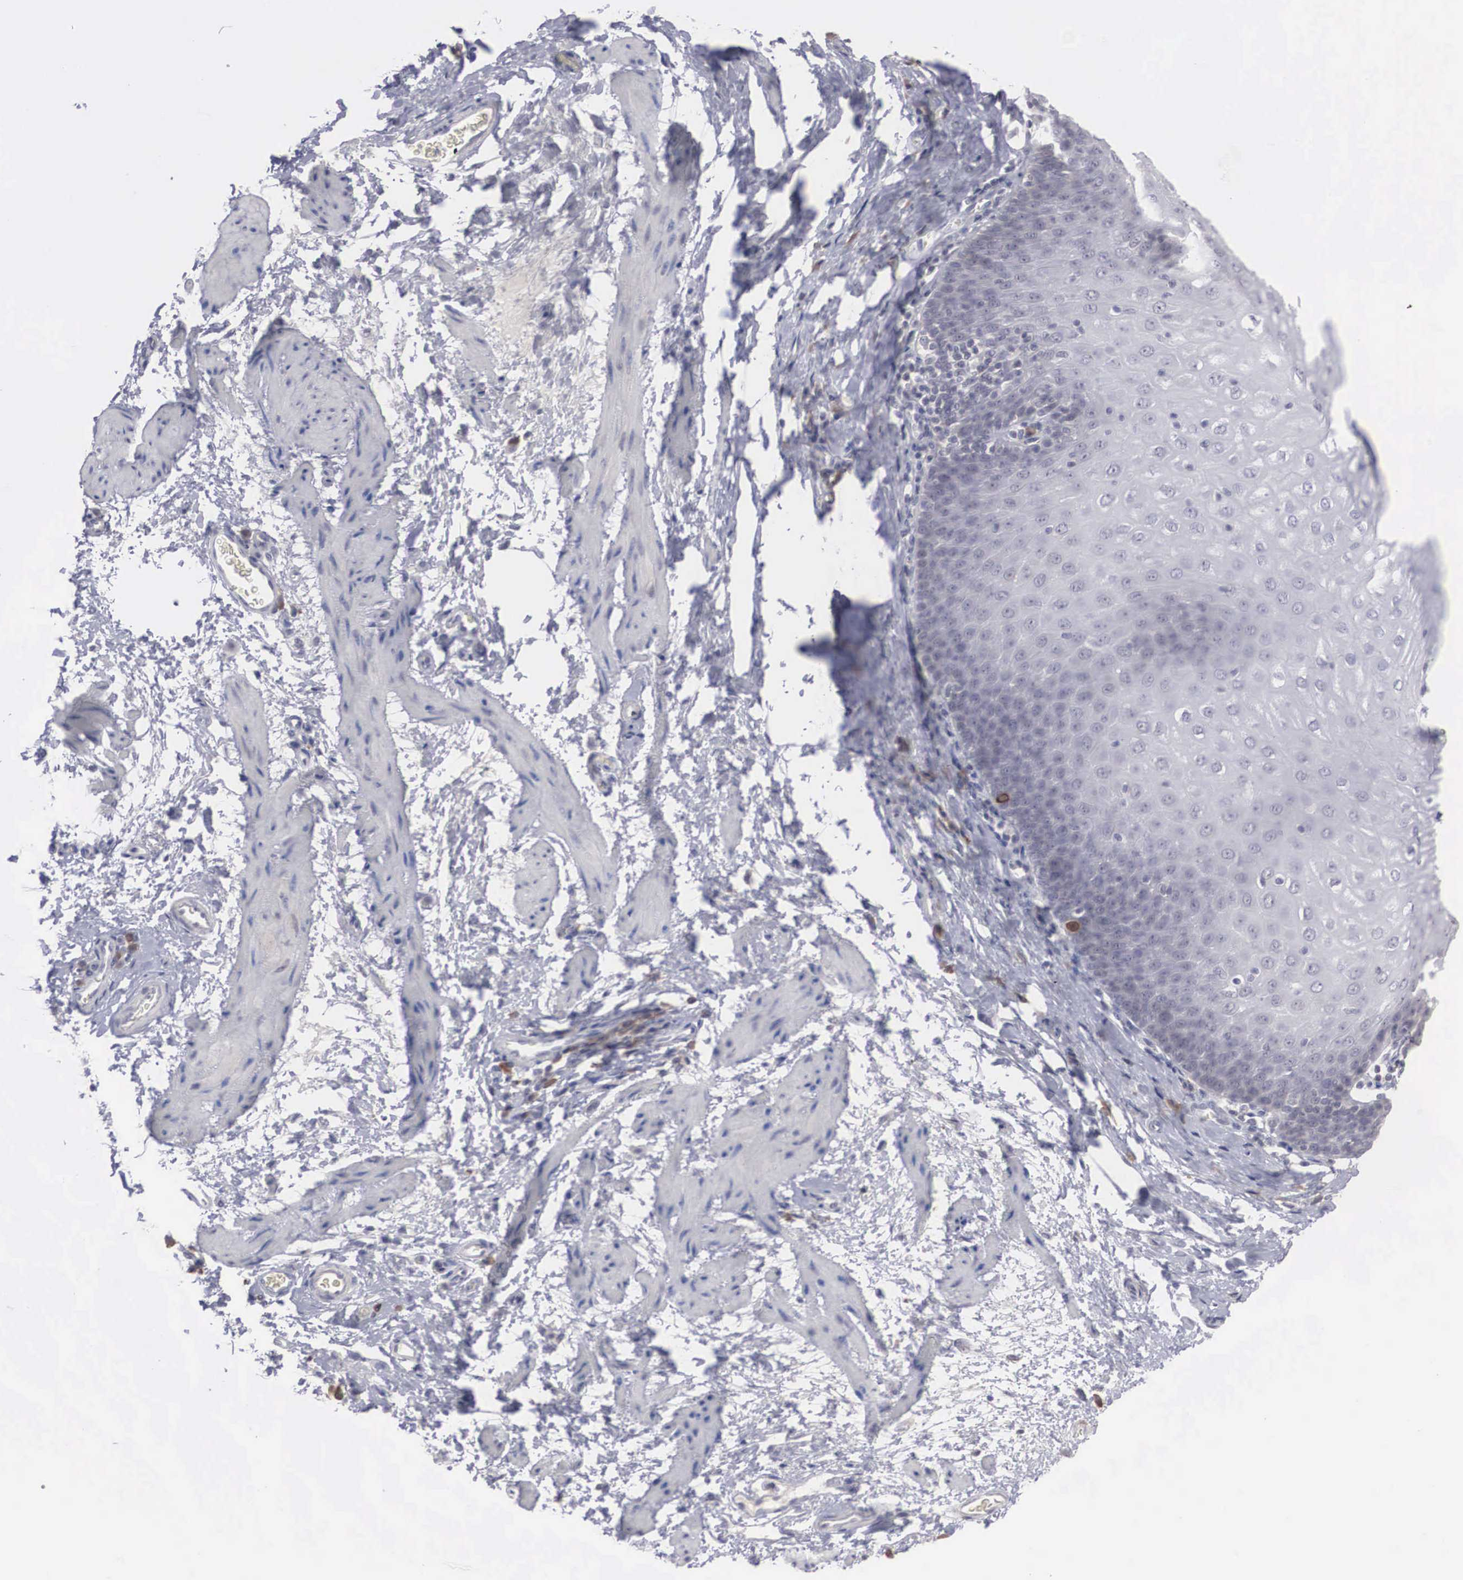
{"staining": {"intensity": "negative", "quantity": "none", "location": "none"}, "tissue": "esophagus", "cell_type": "Squamous epithelial cells", "image_type": "normal", "snomed": [{"axis": "morphology", "description": "Normal tissue, NOS"}, {"axis": "topography", "description": "Esophagus"}], "caption": "Squamous epithelial cells show no significant expression in normal esophagus. (DAB immunohistochemistry (IHC) with hematoxylin counter stain).", "gene": "WDR89", "patient": {"sex": "female", "age": 61}}